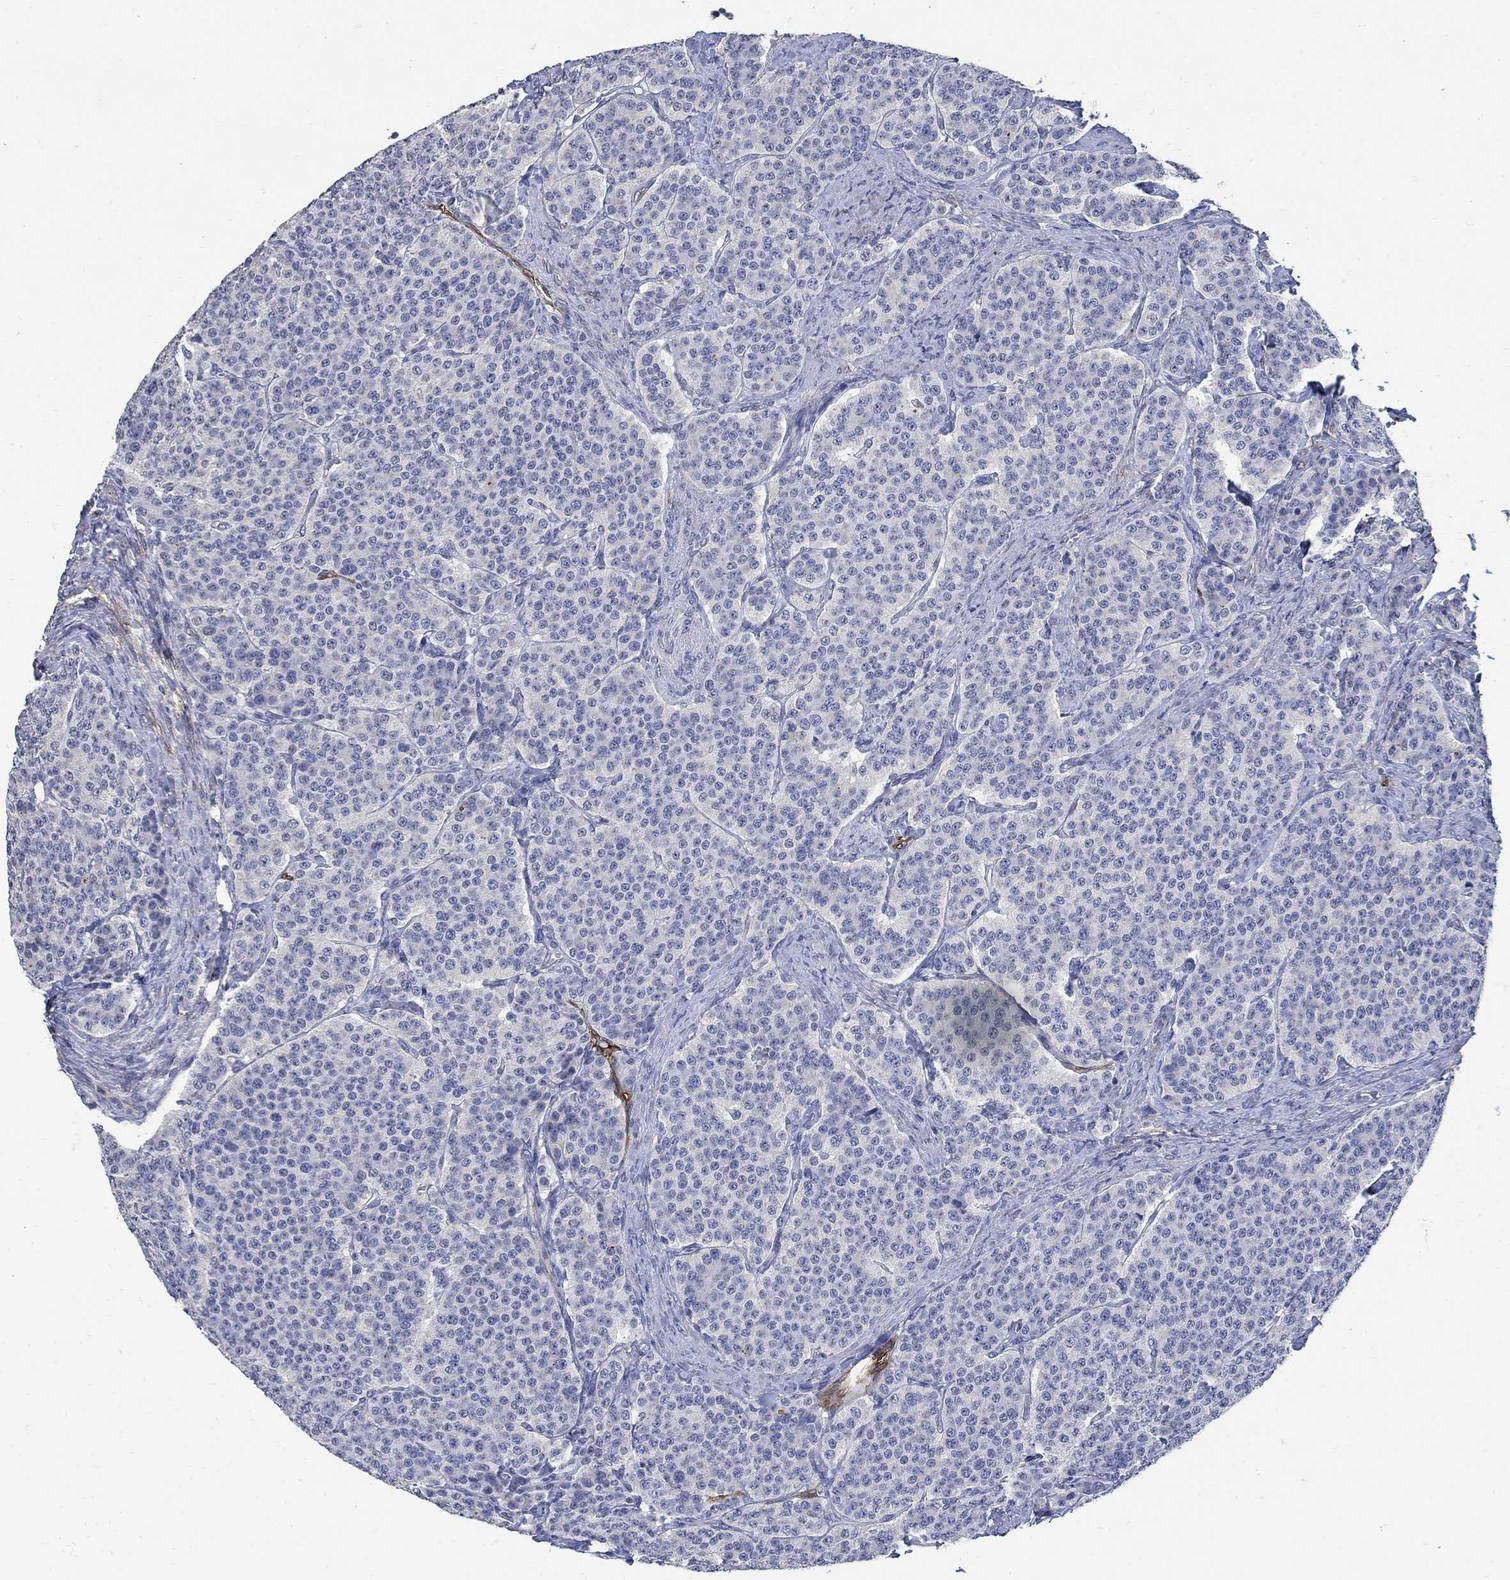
{"staining": {"intensity": "negative", "quantity": "none", "location": "none"}, "tissue": "carcinoid", "cell_type": "Tumor cells", "image_type": "cancer", "snomed": [{"axis": "morphology", "description": "Carcinoid, malignant, NOS"}, {"axis": "topography", "description": "Small intestine"}], "caption": "Carcinoid (malignant) stained for a protein using immunohistochemistry (IHC) exhibits no expression tumor cells.", "gene": "TGM2", "patient": {"sex": "female", "age": 58}}